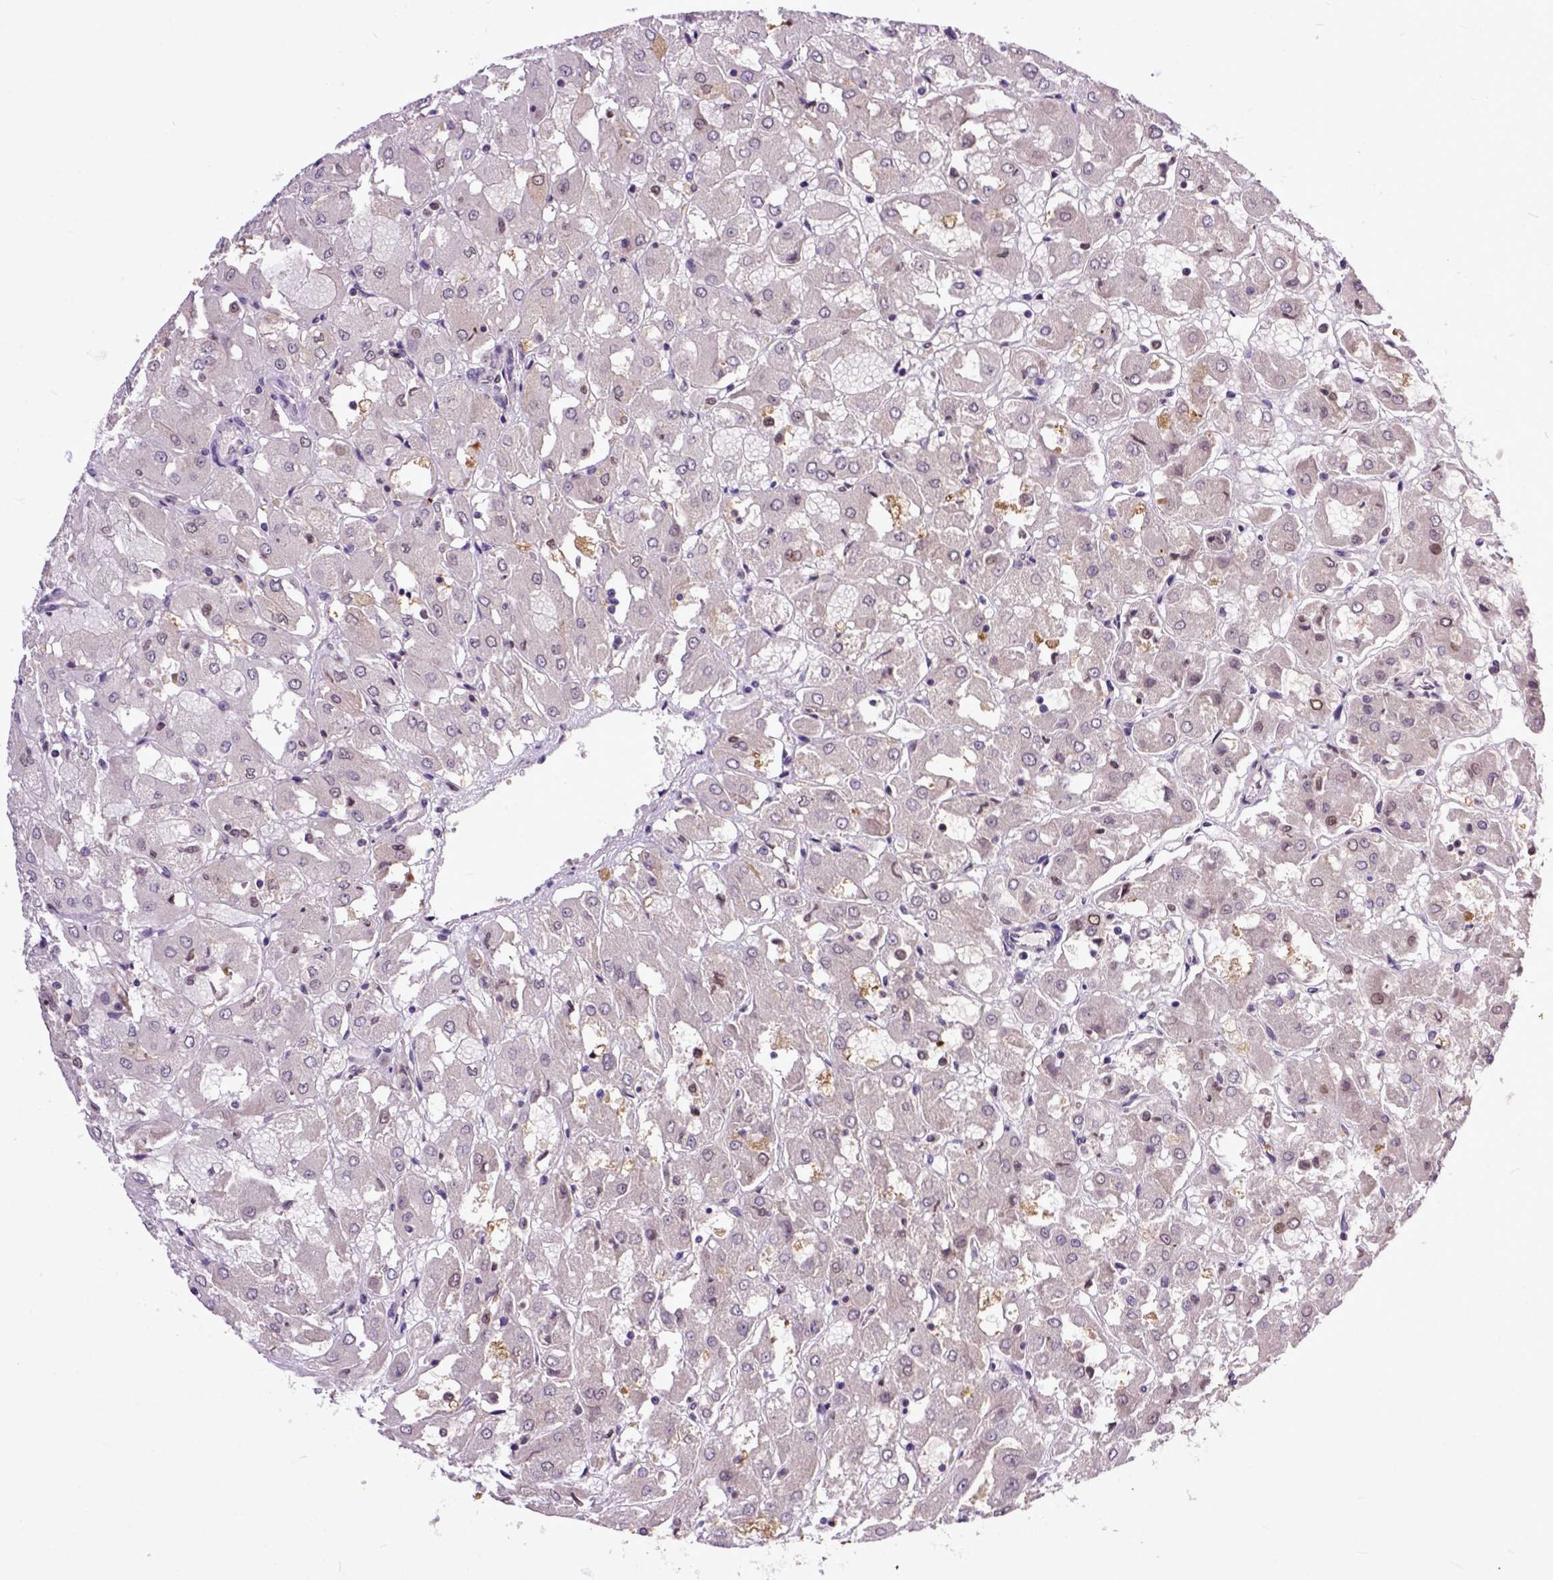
{"staining": {"intensity": "negative", "quantity": "none", "location": "none"}, "tissue": "renal cancer", "cell_type": "Tumor cells", "image_type": "cancer", "snomed": [{"axis": "morphology", "description": "Adenocarcinoma, NOS"}, {"axis": "topography", "description": "Kidney"}], "caption": "This micrograph is of renal cancer (adenocarcinoma) stained with IHC to label a protein in brown with the nuclei are counter-stained blue. There is no positivity in tumor cells.", "gene": "RCC2", "patient": {"sex": "male", "age": 72}}